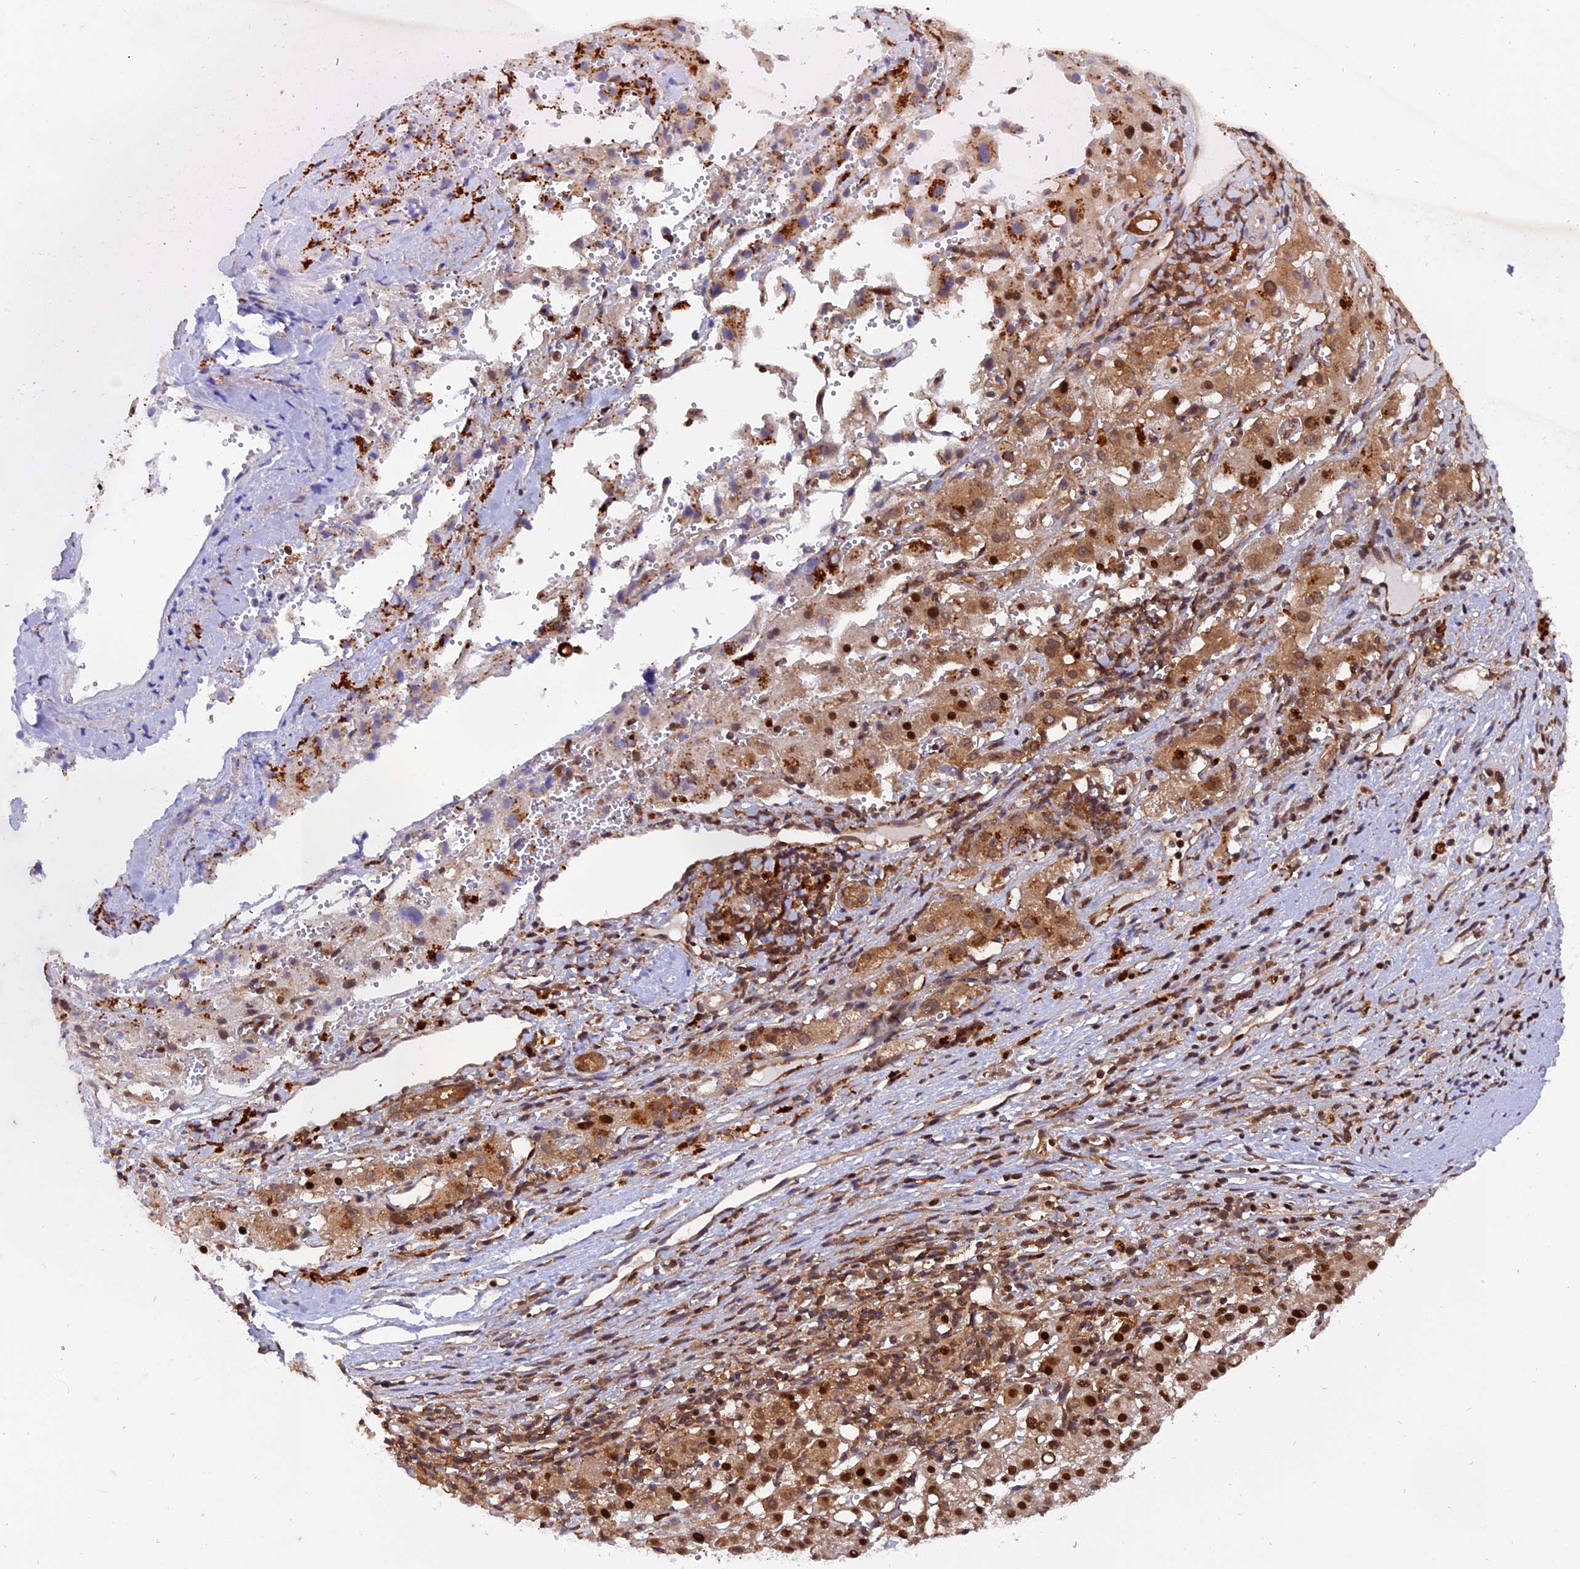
{"staining": {"intensity": "strong", "quantity": ">75%", "location": "nuclear"}, "tissue": "liver cancer", "cell_type": "Tumor cells", "image_type": "cancer", "snomed": [{"axis": "morphology", "description": "Carcinoma, Hepatocellular, NOS"}, {"axis": "topography", "description": "Liver"}], "caption": "A brown stain highlights strong nuclear staining of a protein in liver cancer (hepatocellular carcinoma) tumor cells.", "gene": "RAMAC", "patient": {"sex": "female", "age": 58}}